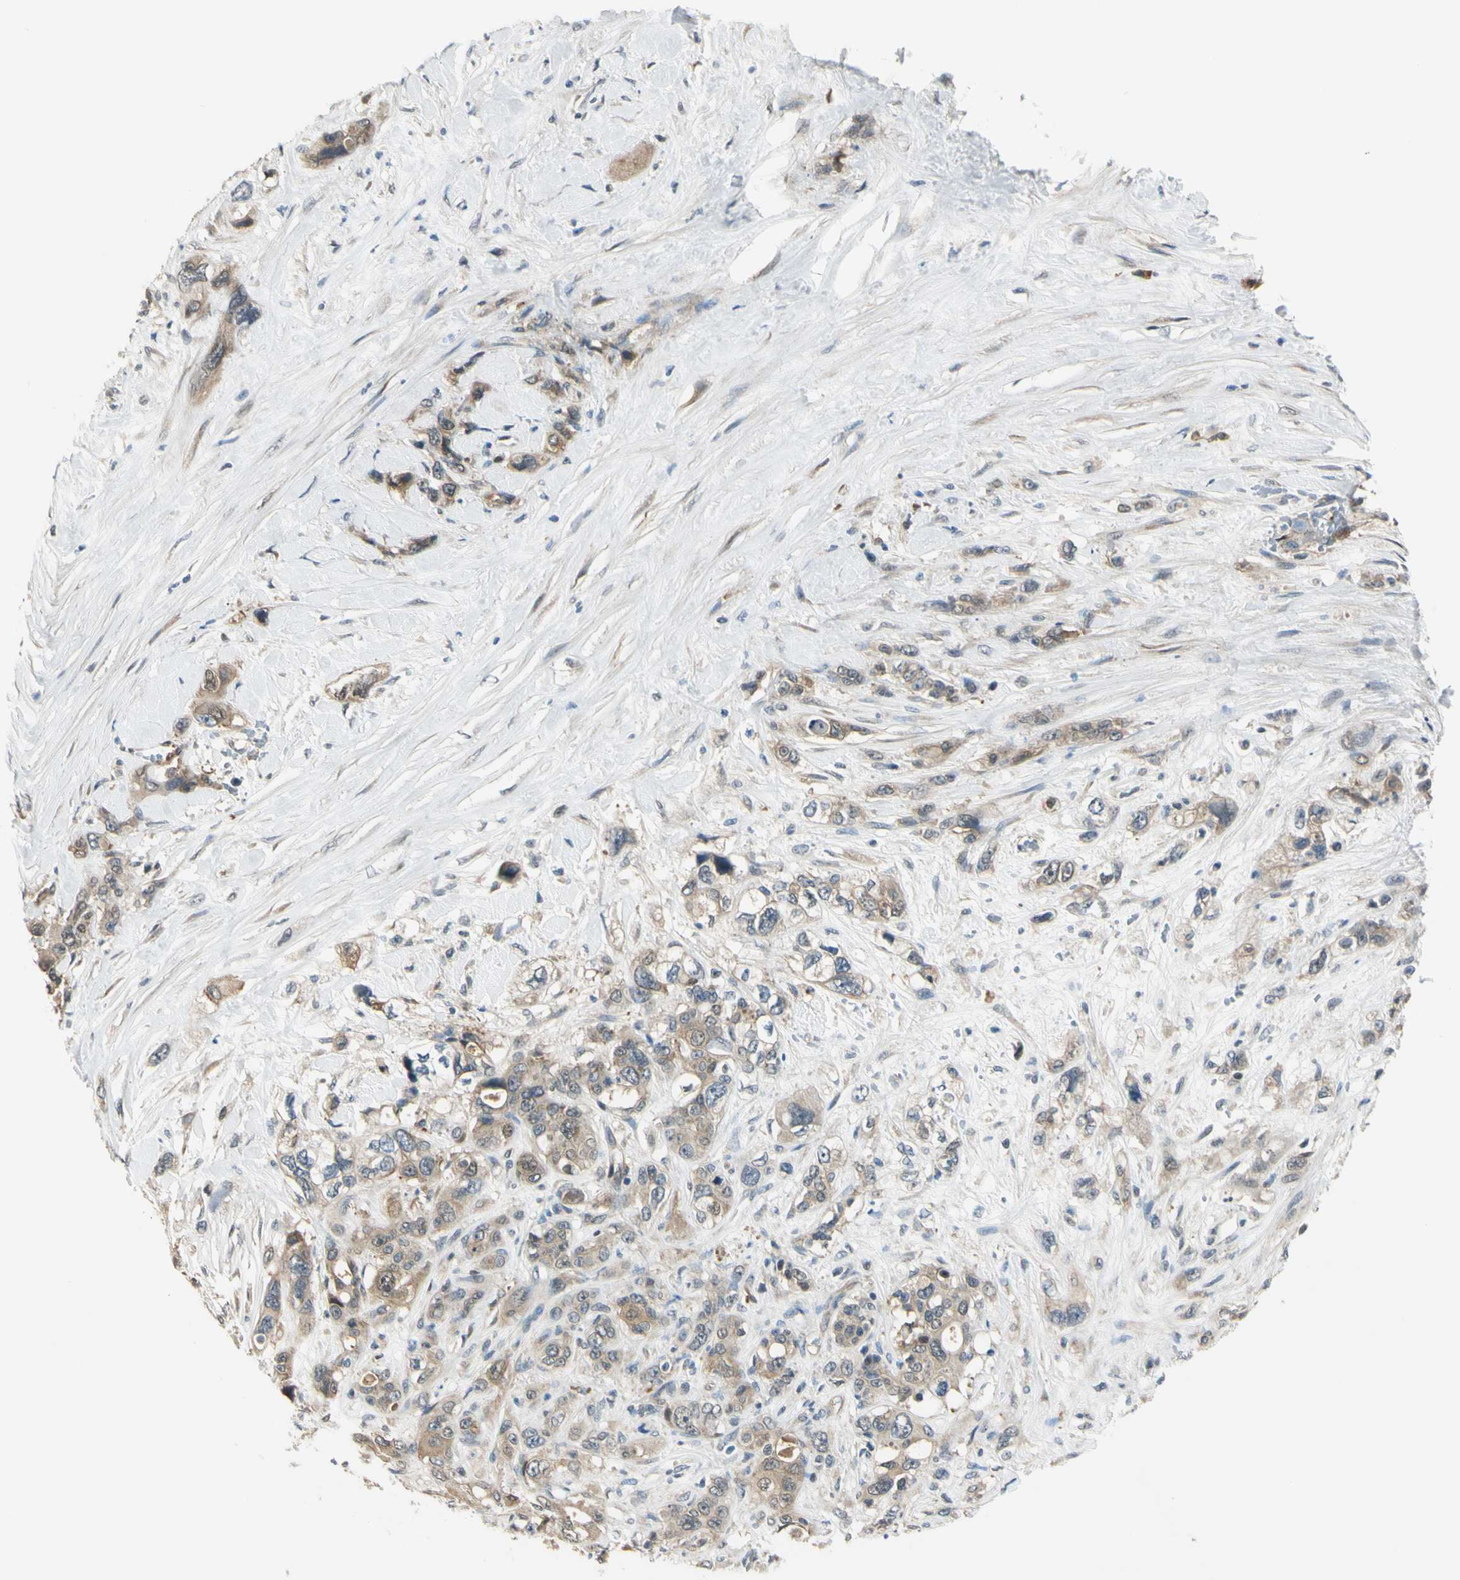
{"staining": {"intensity": "weak", "quantity": ">75%", "location": "cytoplasmic/membranous,nuclear"}, "tissue": "pancreatic cancer", "cell_type": "Tumor cells", "image_type": "cancer", "snomed": [{"axis": "morphology", "description": "Adenocarcinoma, NOS"}, {"axis": "topography", "description": "Pancreas"}], "caption": "Immunohistochemistry staining of pancreatic cancer, which exhibits low levels of weak cytoplasmic/membranous and nuclear positivity in about >75% of tumor cells indicating weak cytoplasmic/membranous and nuclear protein expression. The staining was performed using DAB (3,3'-diaminobenzidine) (brown) for protein detection and nuclei were counterstained in hematoxylin (blue).", "gene": "RASGRF1", "patient": {"sex": "male", "age": 46}}